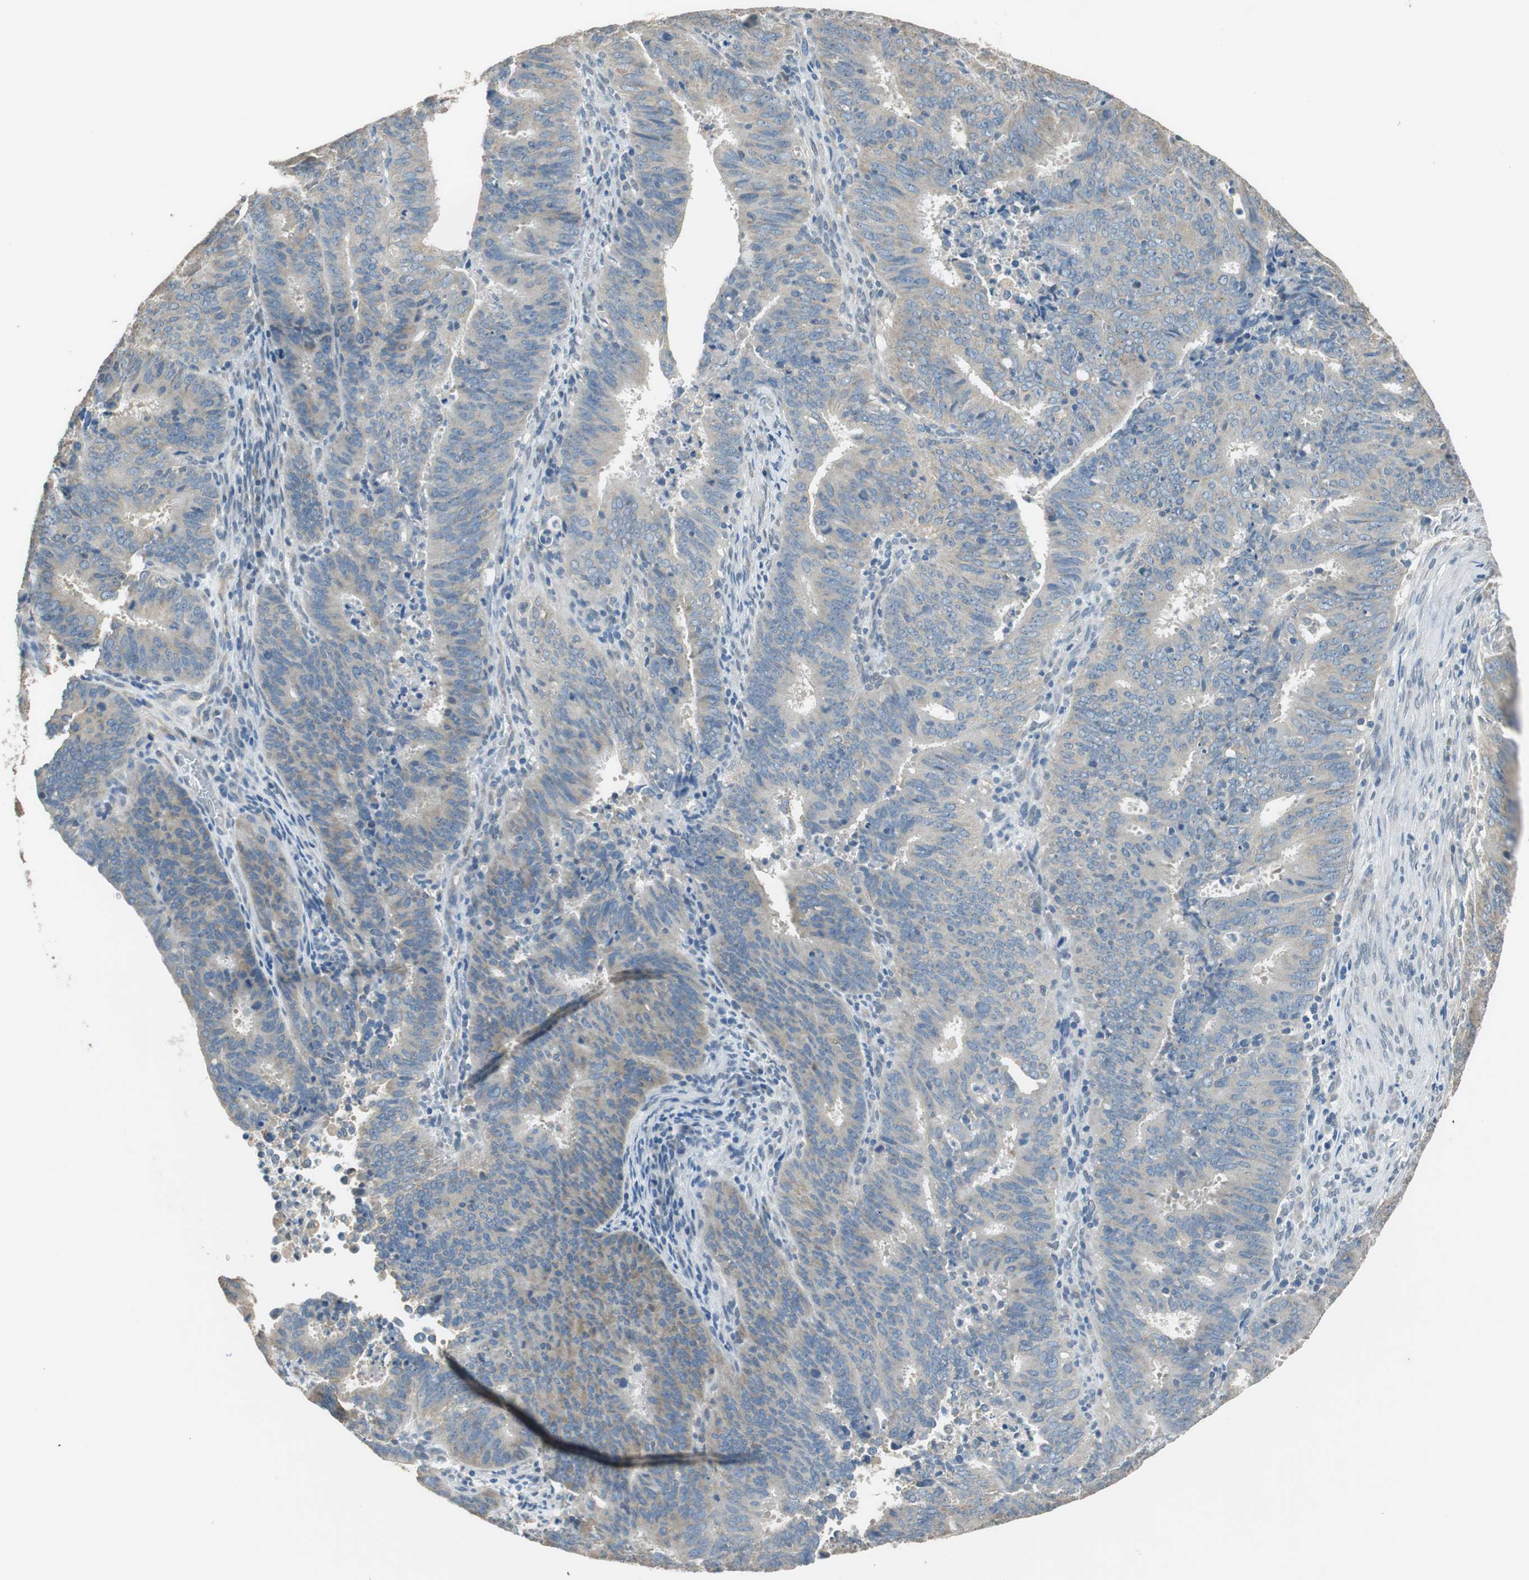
{"staining": {"intensity": "moderate", "quantity": "<25%", "location": "cytoplasmic/membranous"}, "tissue": "cervical cancer", "cell_type": "Tumor cells", "image_type": "cancer", "snomed": [{"axis": "morphology", "description": "Adenocarcinoma, NOS"}, {"axis": "topography", "description": "Cervix"}], "caption": "Moderate cytoplasmic/membranous positivity is identified in about <25% of tumor cells in cervical adenocarcinoma.", "gene": "ALDH4A1", "patient": {"sex": "female", "age": 44}}